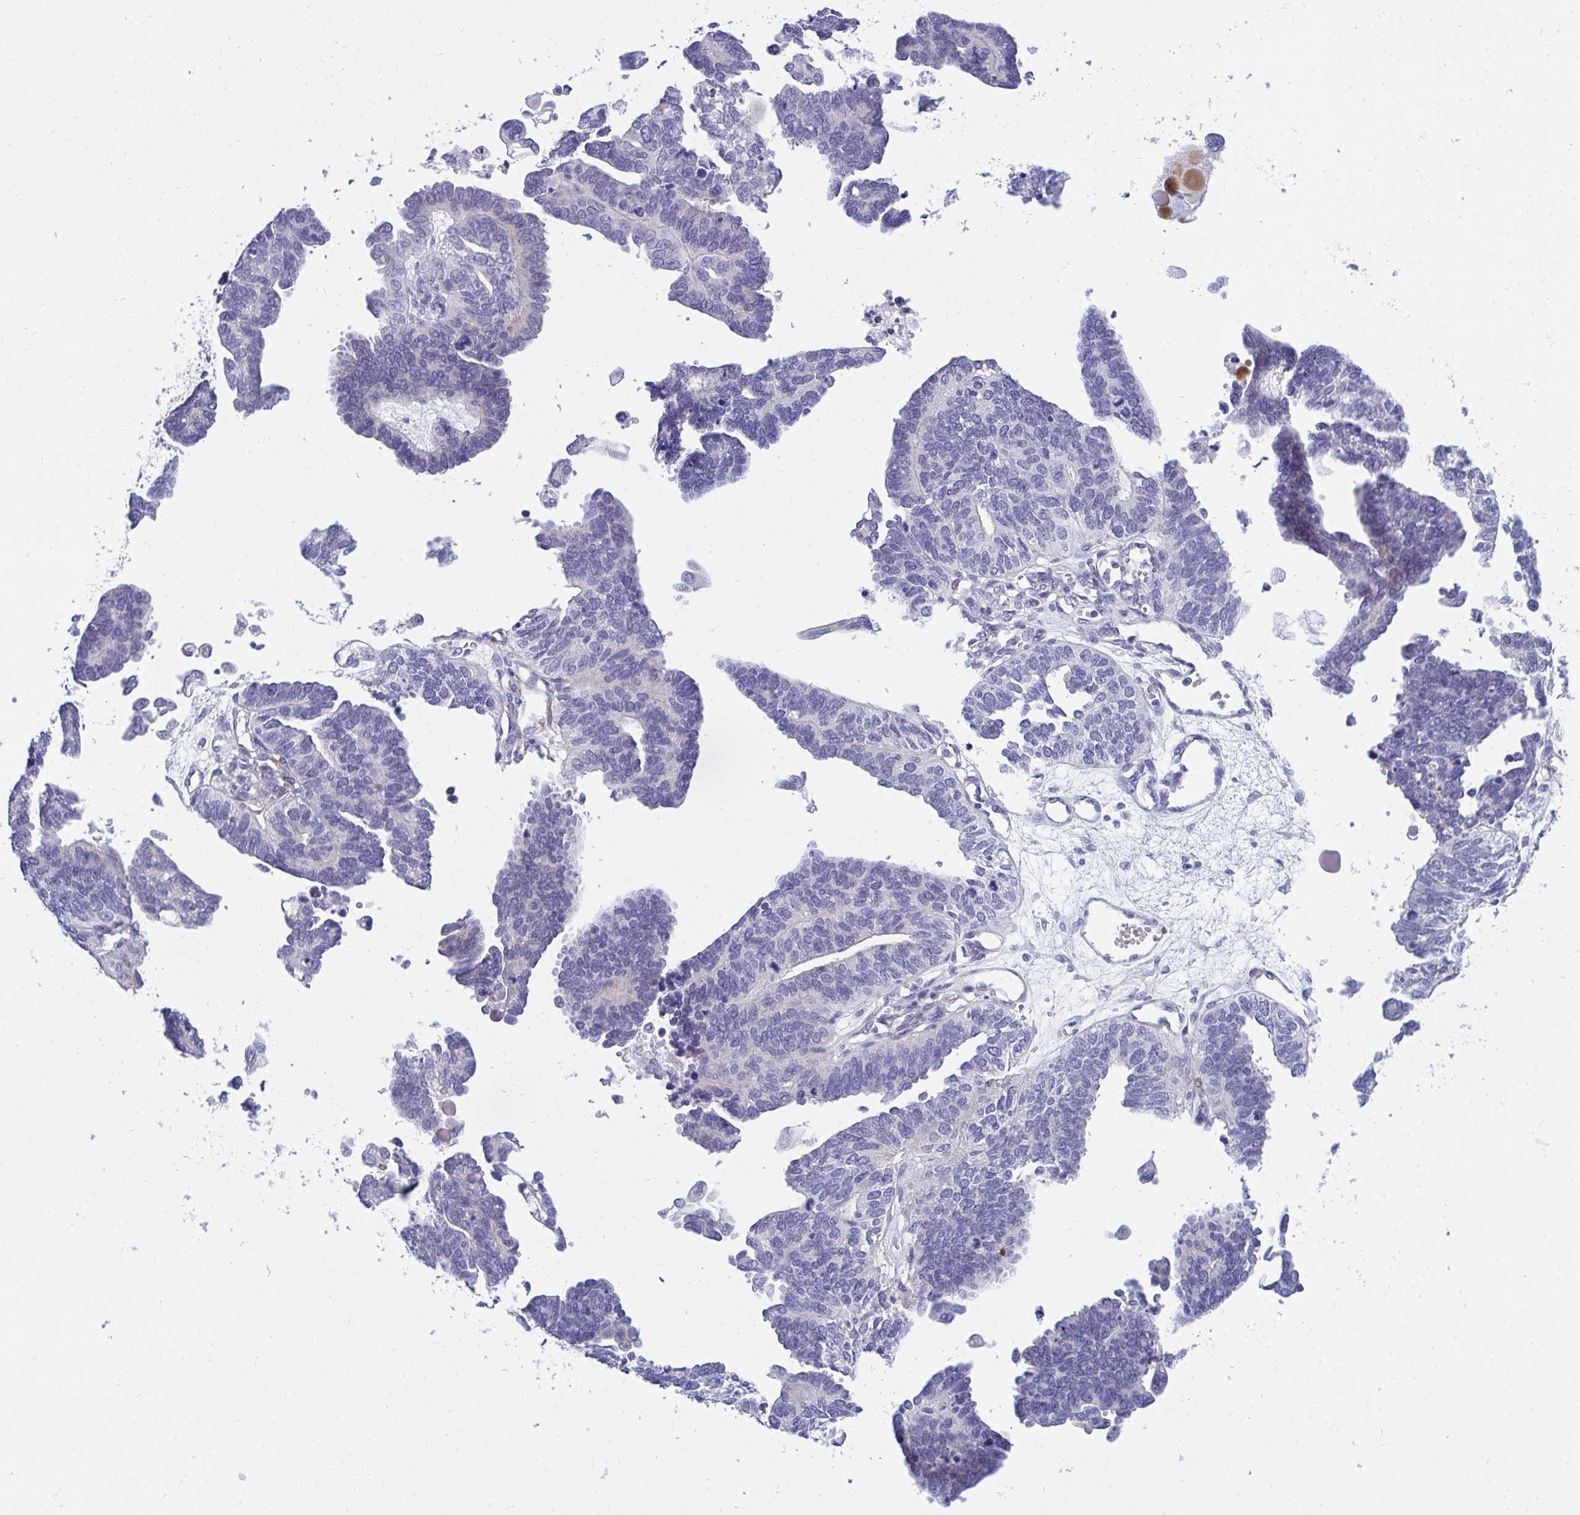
{"staining": {"intensity": "negative", "quantity": "none", "location": "none"}, "tissue": "ovarian cancer", "cell_type": "Tumor cells", "image_type": "cancer", "snomed": [{"axis": "morphology", "description": "Cystadenocarcinoma, serous, NOS"}, {"axis": "topography", "description": "Ovary"}], "caption": "Human serous cystadenocarcinoma (ovarian) stained for a protein using IHC demonstrates no expression in tumor cells.", "gene": "TSBP1", "patient": {"sex": "female", "age": 51}}